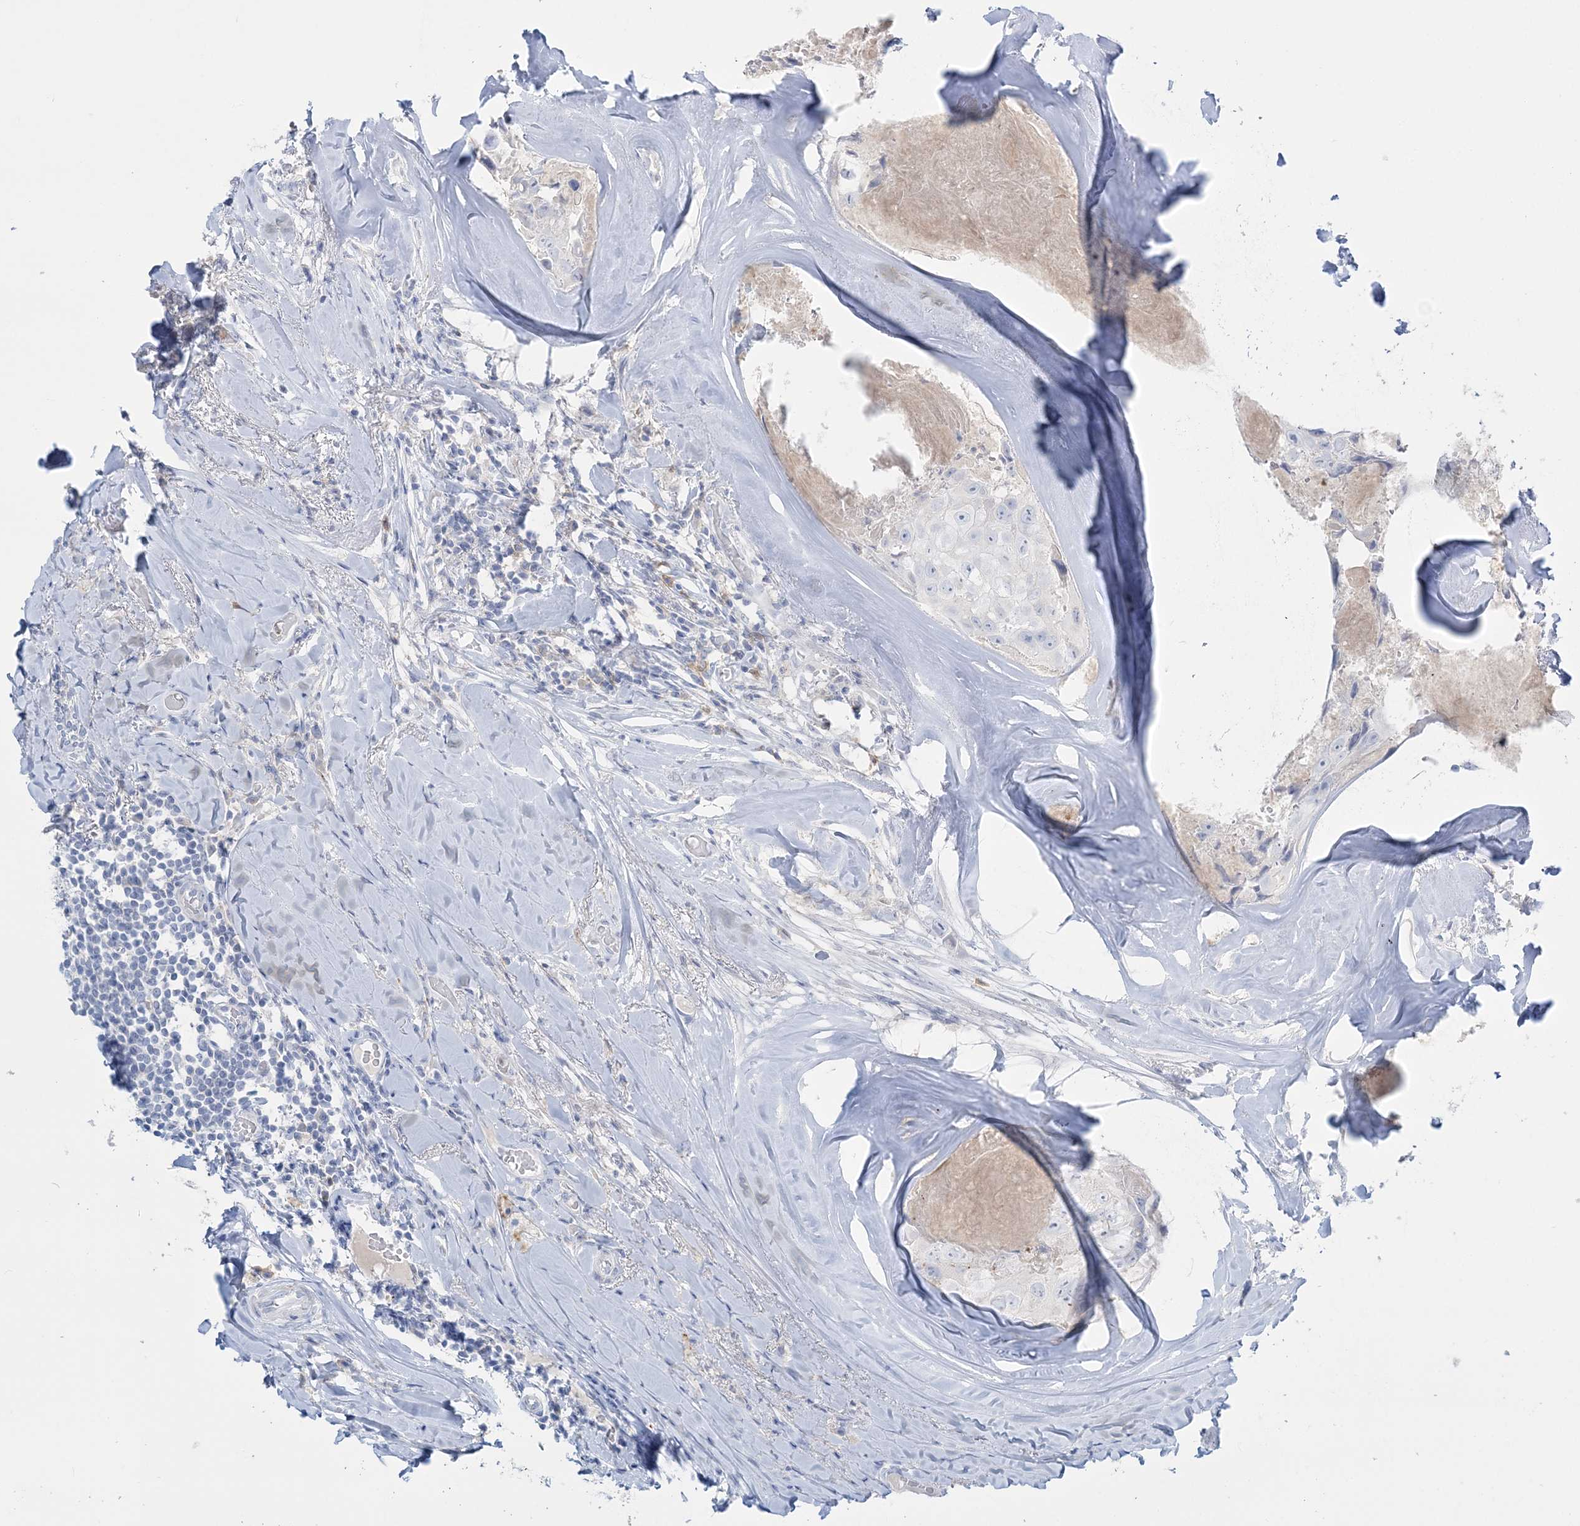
{"staining": {"intensity": "negative", "quantity": "none", "location": "none"}, "tissue": "head and neck cancer", "cell_type": "Tumor cells", "image_type": "cancer", "snomed": [{"axis": "morphology", "description": "Adenocarcinoma, NOS"}, {"axis": "morphology", "description": "Adenocarcinoma, metastatic, NOS"}, {"axis": "topography", "description": "Head-Neck"}], "caption": "Immunohistochemistry photomicrograph of head and neck cancer (adenocarcinoma) stained for a protein (brown), which reveals no expression in tumor cells.", "gene": "WDSUB1", "patient": {"sex": "male", "age": 75}}